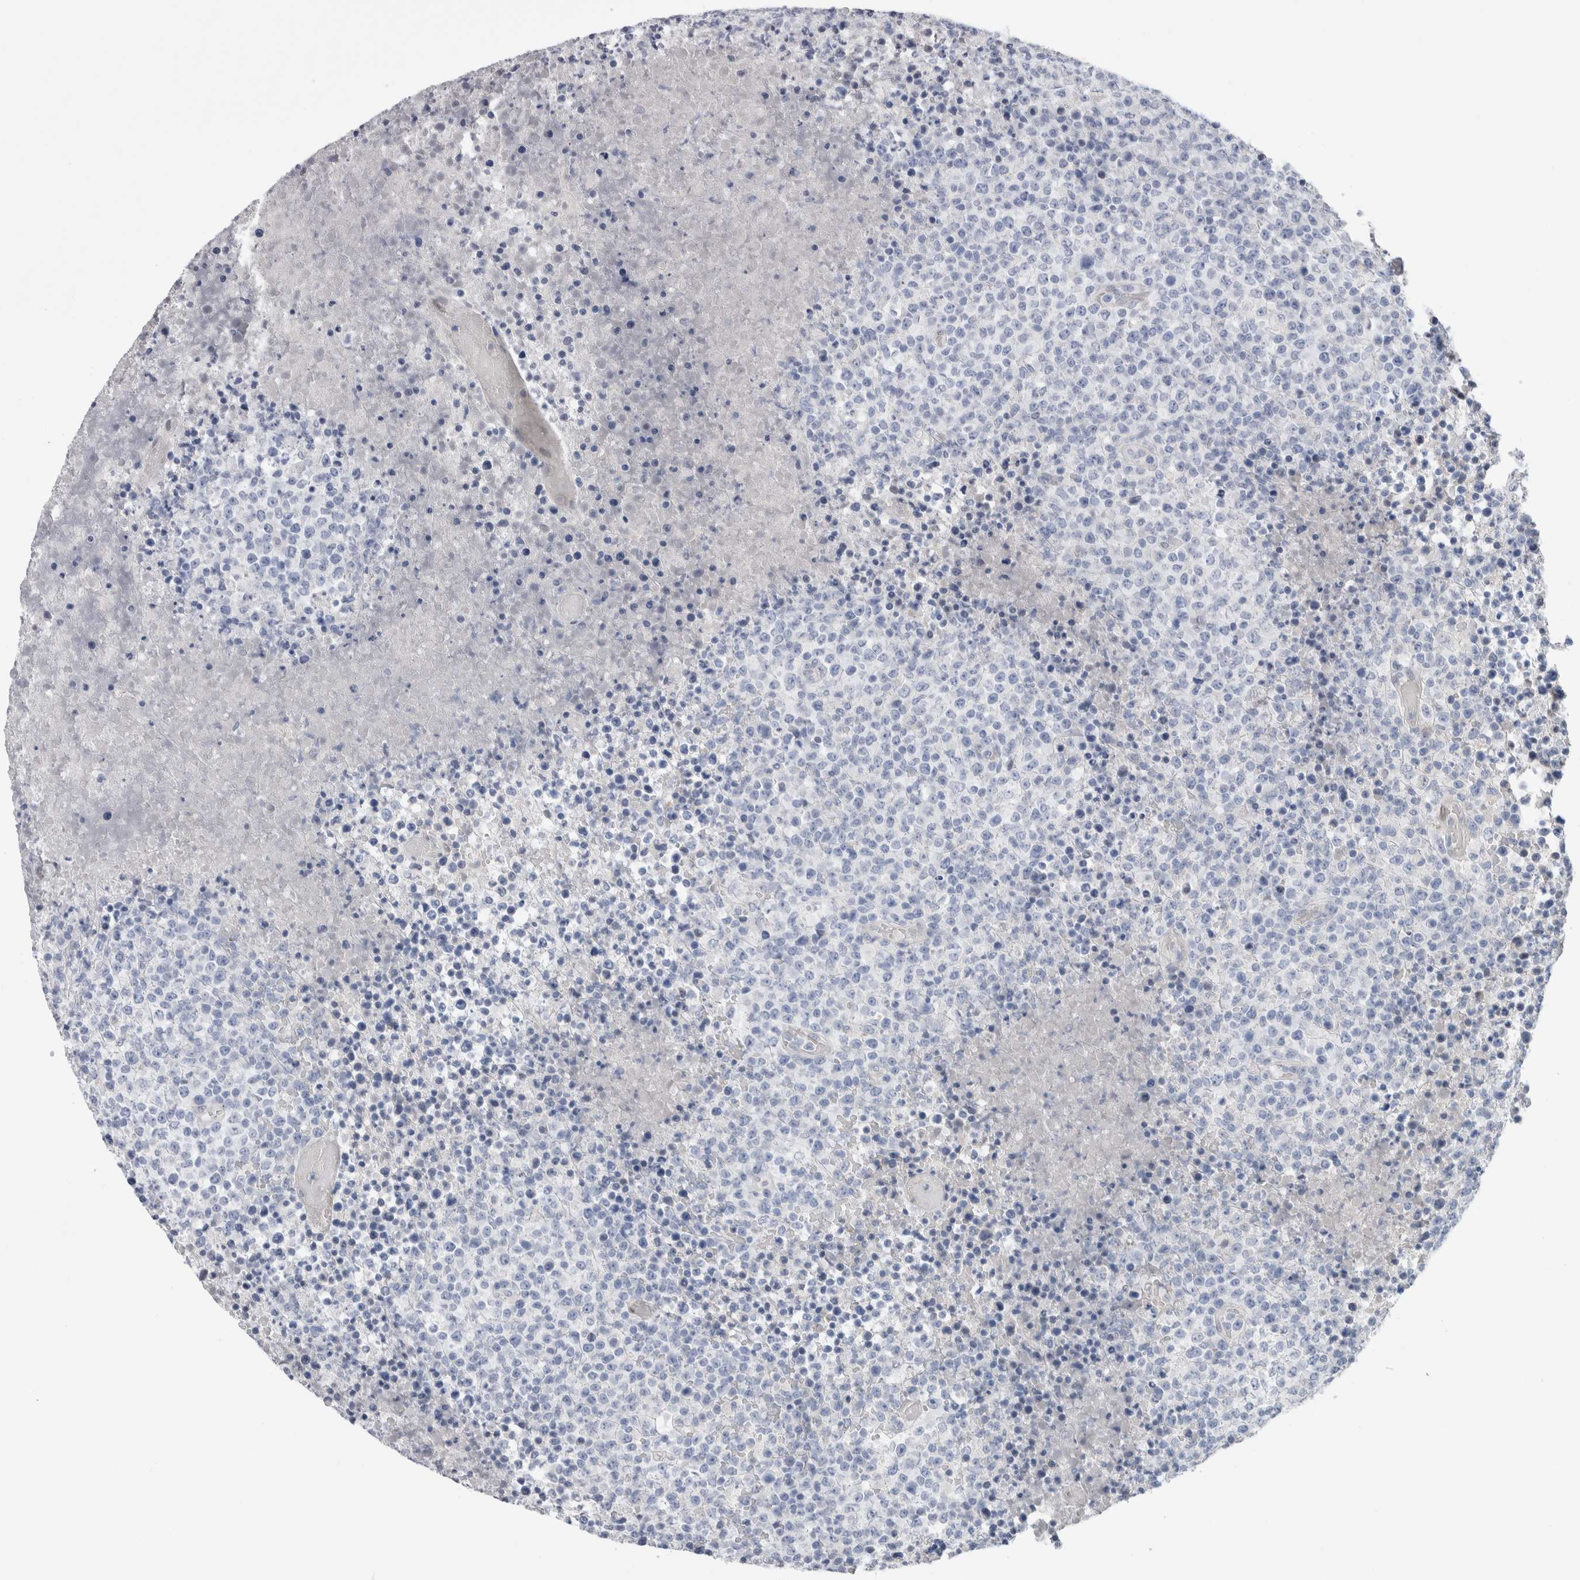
{"staining": {"intensity": "negative", "quantity": "none", "location": "none"}, "tissue": "lymphoma", "cell_type": "Tumor cells", "image_type": "cancer", "snomed": [{"axis": "morphology", "description": "Malignant lymphoma, non-Hodgkin's type, High grade"}, {"axis": "topography", "description": "Lymph node"}], "caption": "High power microscopy micrograph of an IHC histopathology image of high-grade malignant lymphoma, non-Hodgkin's type, revealing no significant positivity in tumor cells.", "gene": "DMTN", "patient": {"sex": "male", "age": 13}}